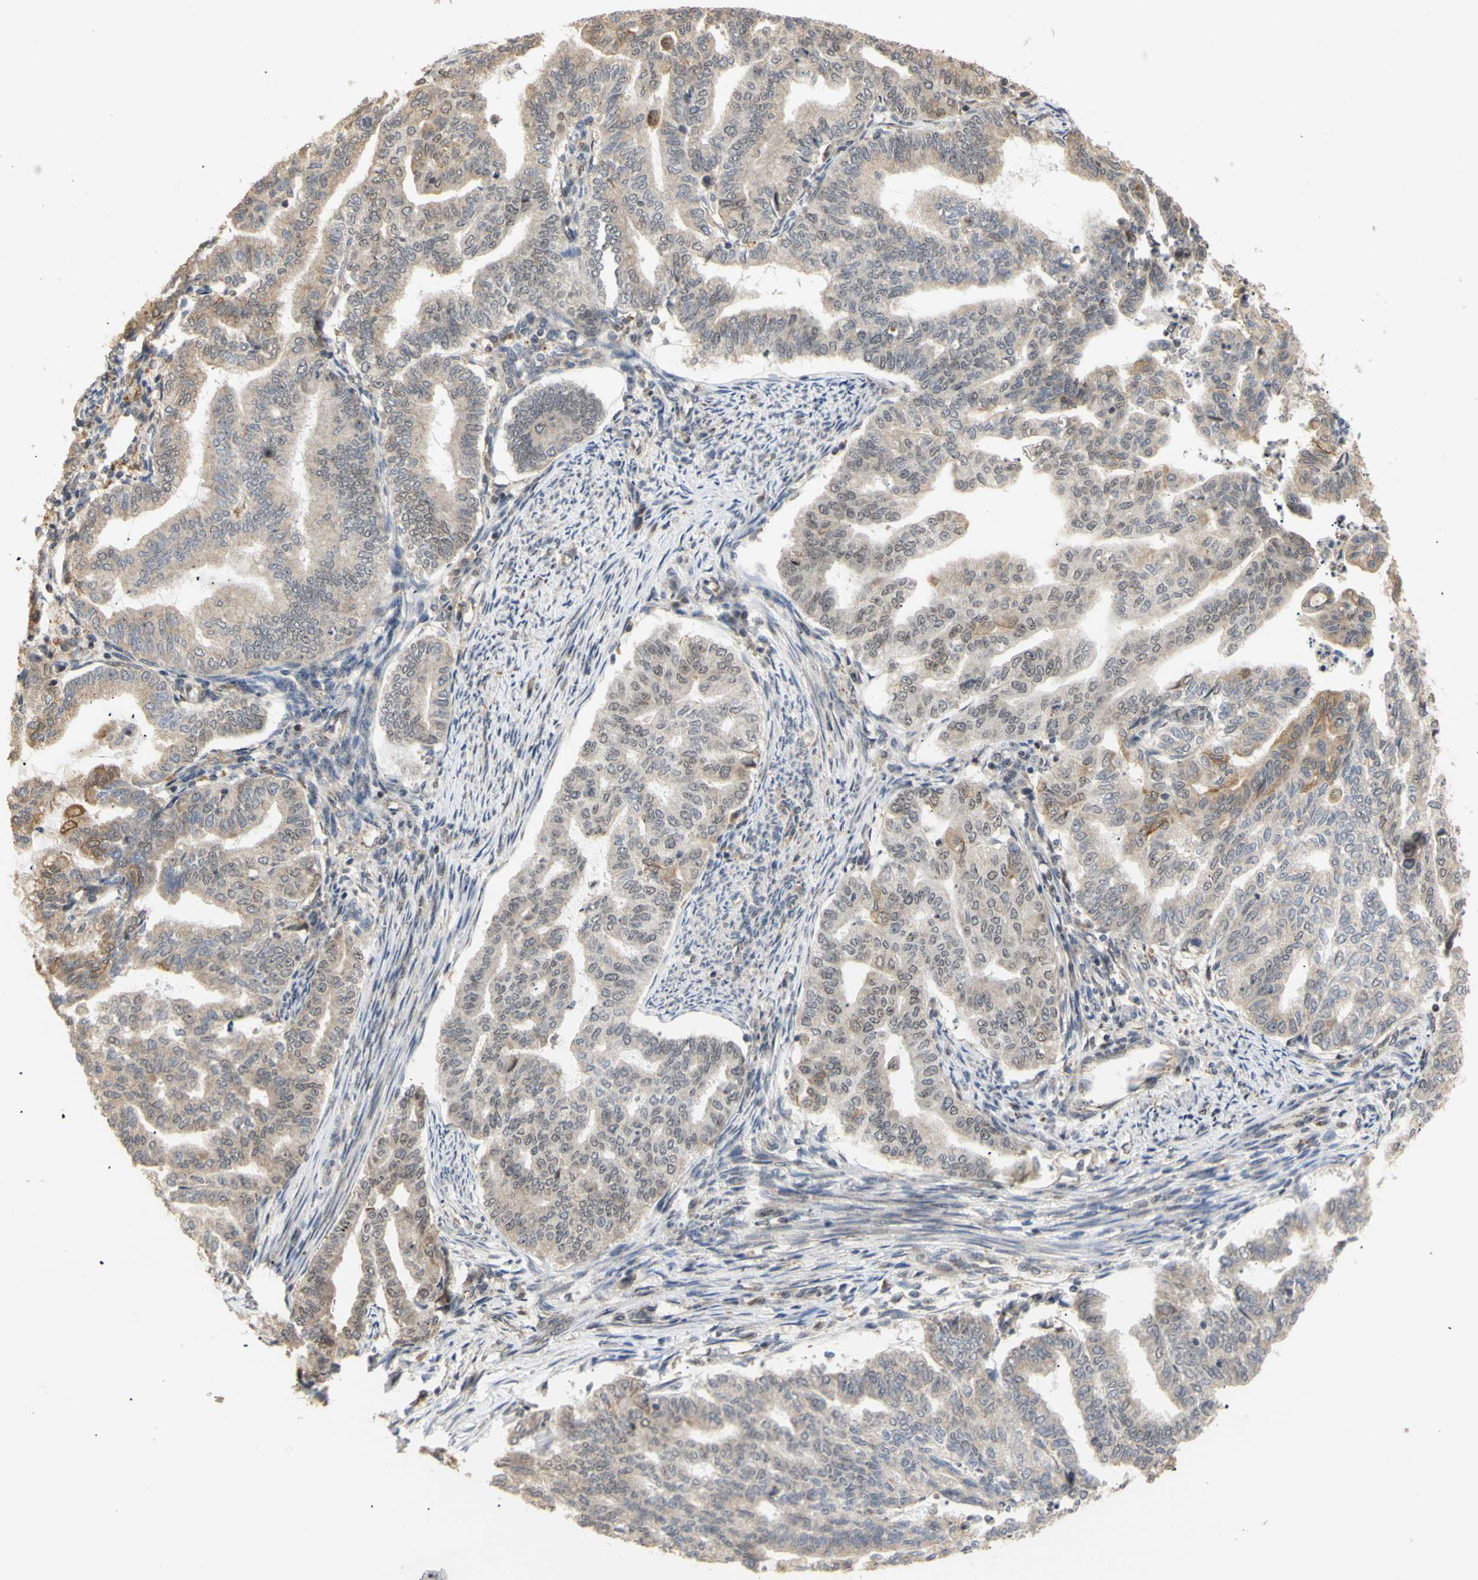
{"staining": {"intensity": "weak", "quantity": "25%-75%", "location": "cytoplasmic/membranous,nuclear"}, "tissue": "endometrial cancer", "cell_type": "Tumor cells", "image_type": "cancer", "snomed": [{"axis": "morphology", "description": "Adenocarcinoma, NOS"}, {"axis": "topography", "description": "Endometrium"}], "caption": "This photomicrograph demonstrates immunohistochemistry (IHC) staining of endometrial cancer (adenocarcinoma), with low weak cytoplasmic/membranous and nuclear positivity in about 25%-75% of tumor cells.", "gene": "GTF2E2", "patient": {"sex": "female", "age": 79}}